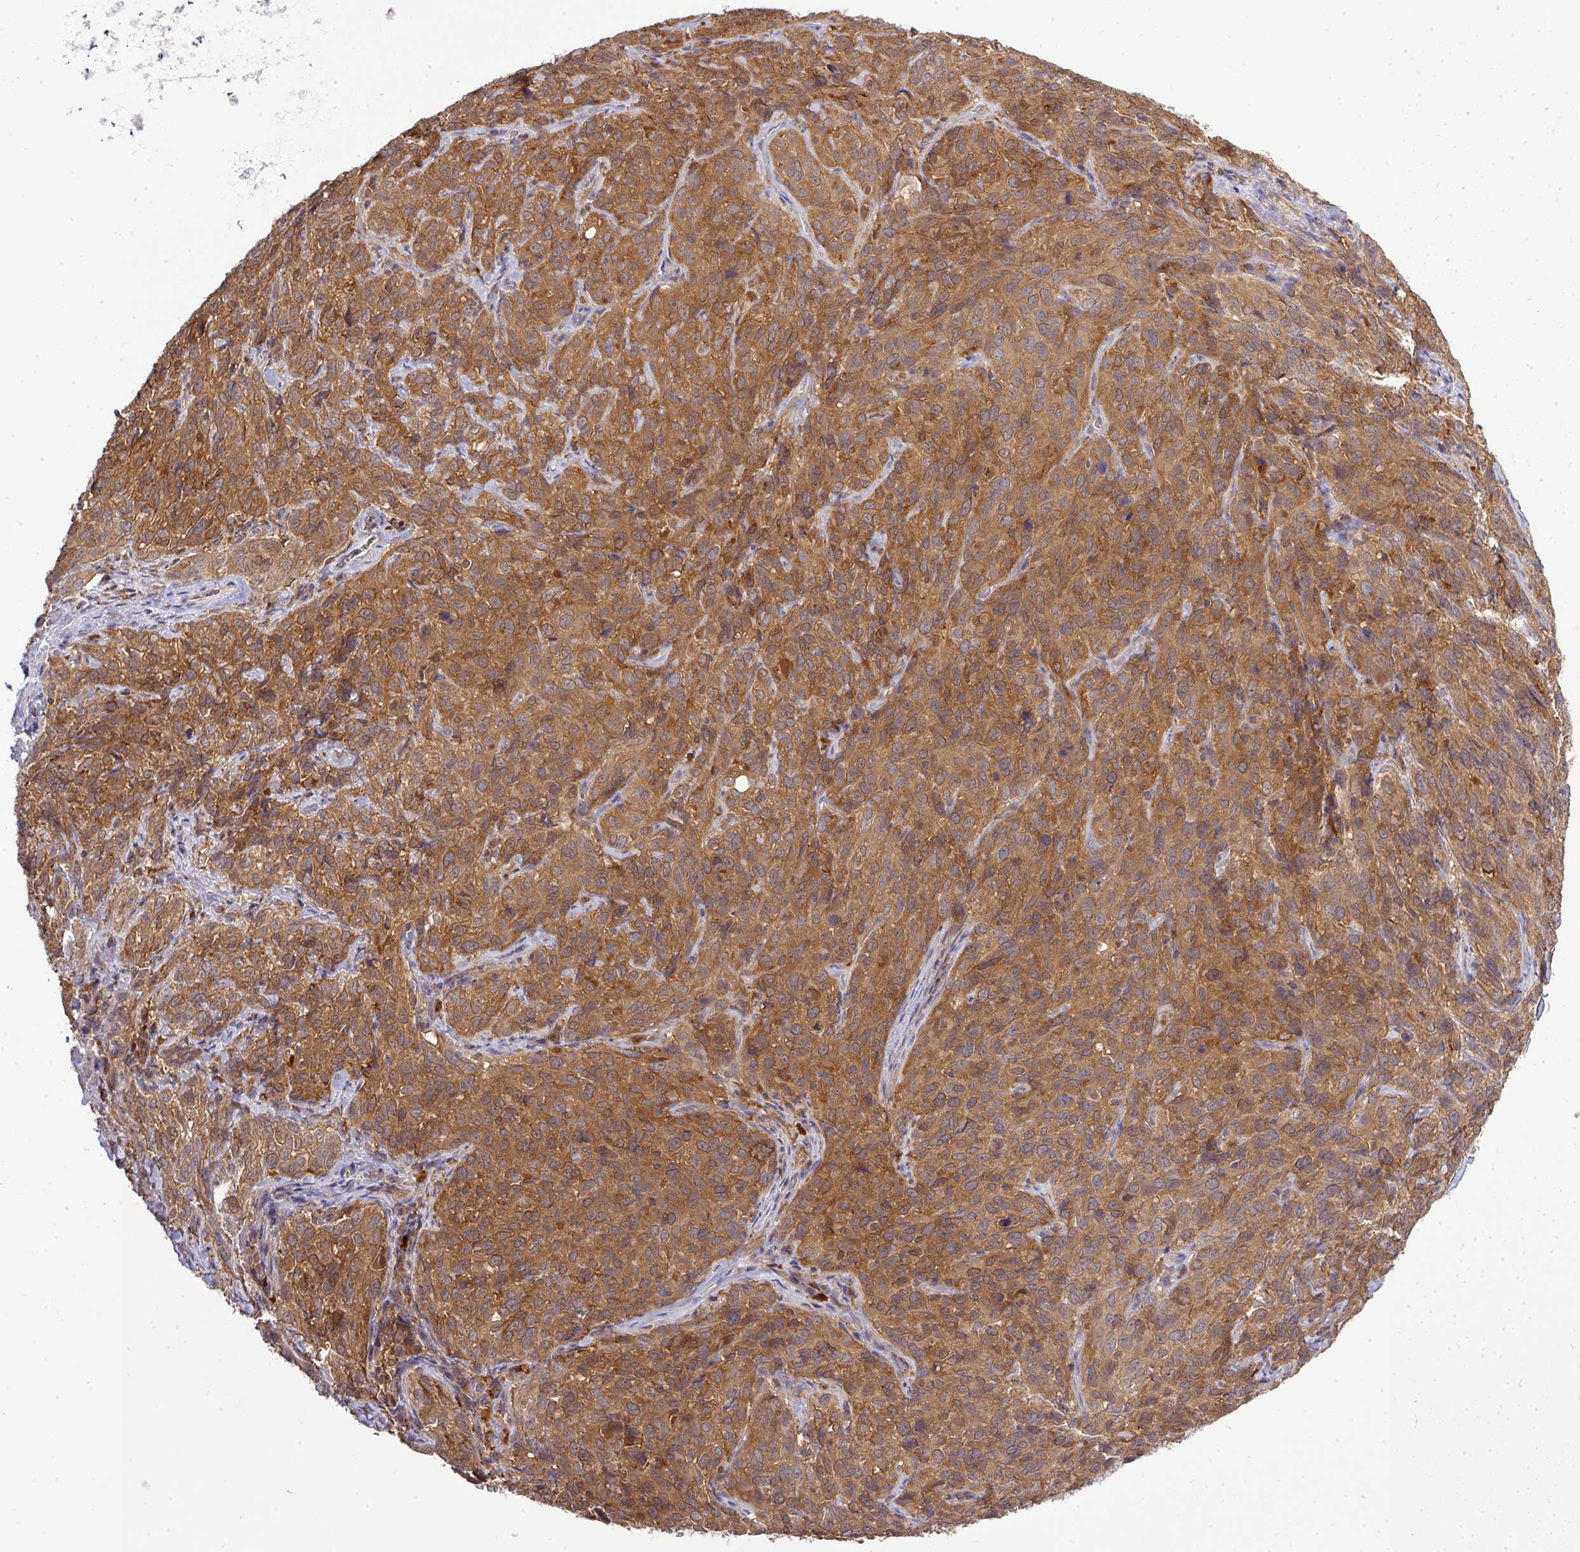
{"staining": {"intensity": "moderate", "quantity": ">75%", "location": "cytoplasmic/membranous"}, "tissue": "cervical cancer", "cell_type": "Tumor cells", "image_type": "cancer", "snomed": [{"axis": "morphology", "description": "Squamous cell carcinoma, NOS"}, {"axis": "topography", "description": "Cervix"}], "caption": "Moderate cytoplasmic/membranous protein expression is present in approximately >75% of tumor cells in cervical cancer.", "gene": "STAT5A", "patient": {"sex": "female", "age": 51}}